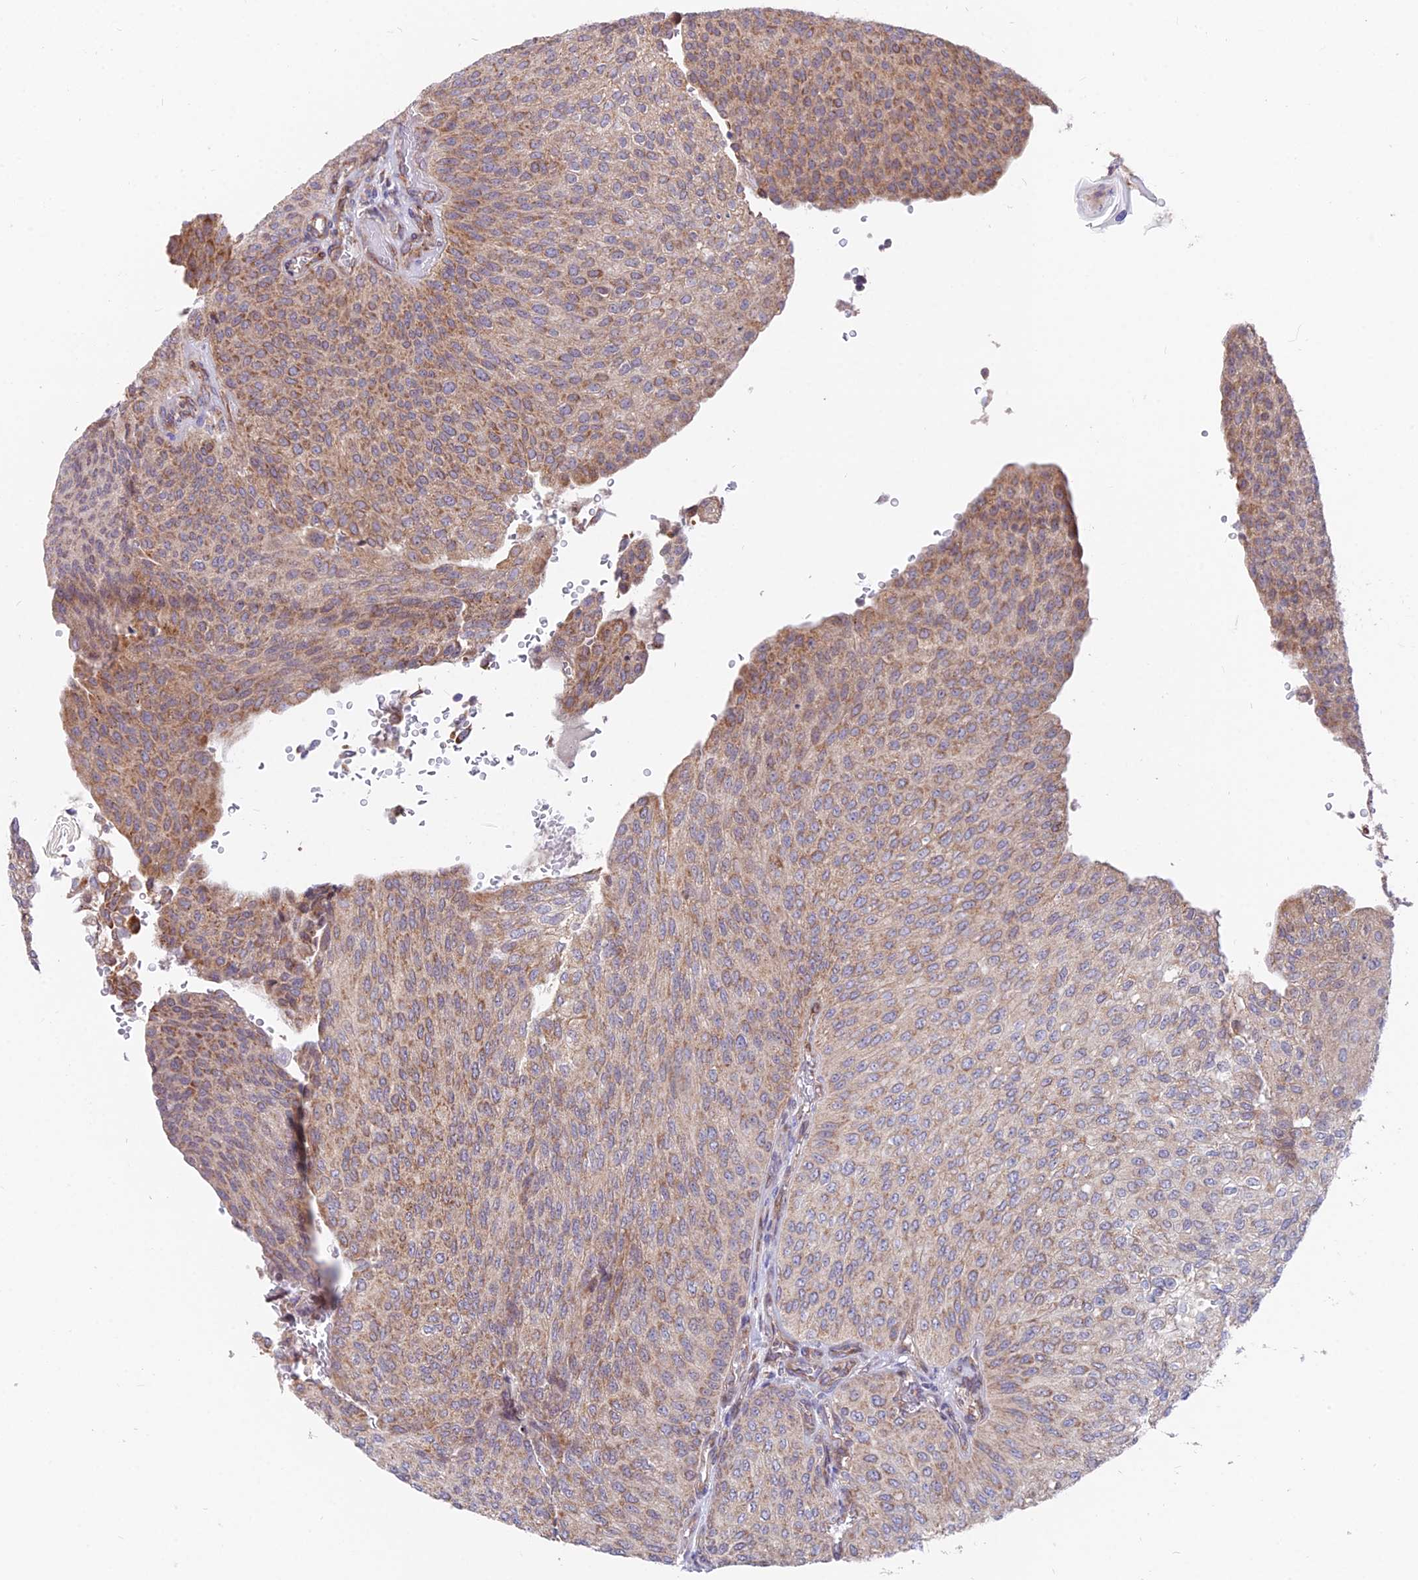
{"staining": {"intensity": "moderate", "quantity": "25%-75%", "location": "cytoplasmic/membranous"}, "tissue": "urothelial cancer", "cell_type": "Tumor cells", "image_type": "cancer", "snomed": [{"axis": "morphology", "description": "Urothelial carcinoma, High grade"}, {"axis": "topography", "description": "Urinary bladder"}], "caption": "Immunohistochemical staining of urothelial cancer shows medium levels of moderate cytoplasmic/membranous positivity in approximately 25%-75% of tumor cells.", "gene": "TBC1D20", "patient": {"sex": "female", "age": 79}}